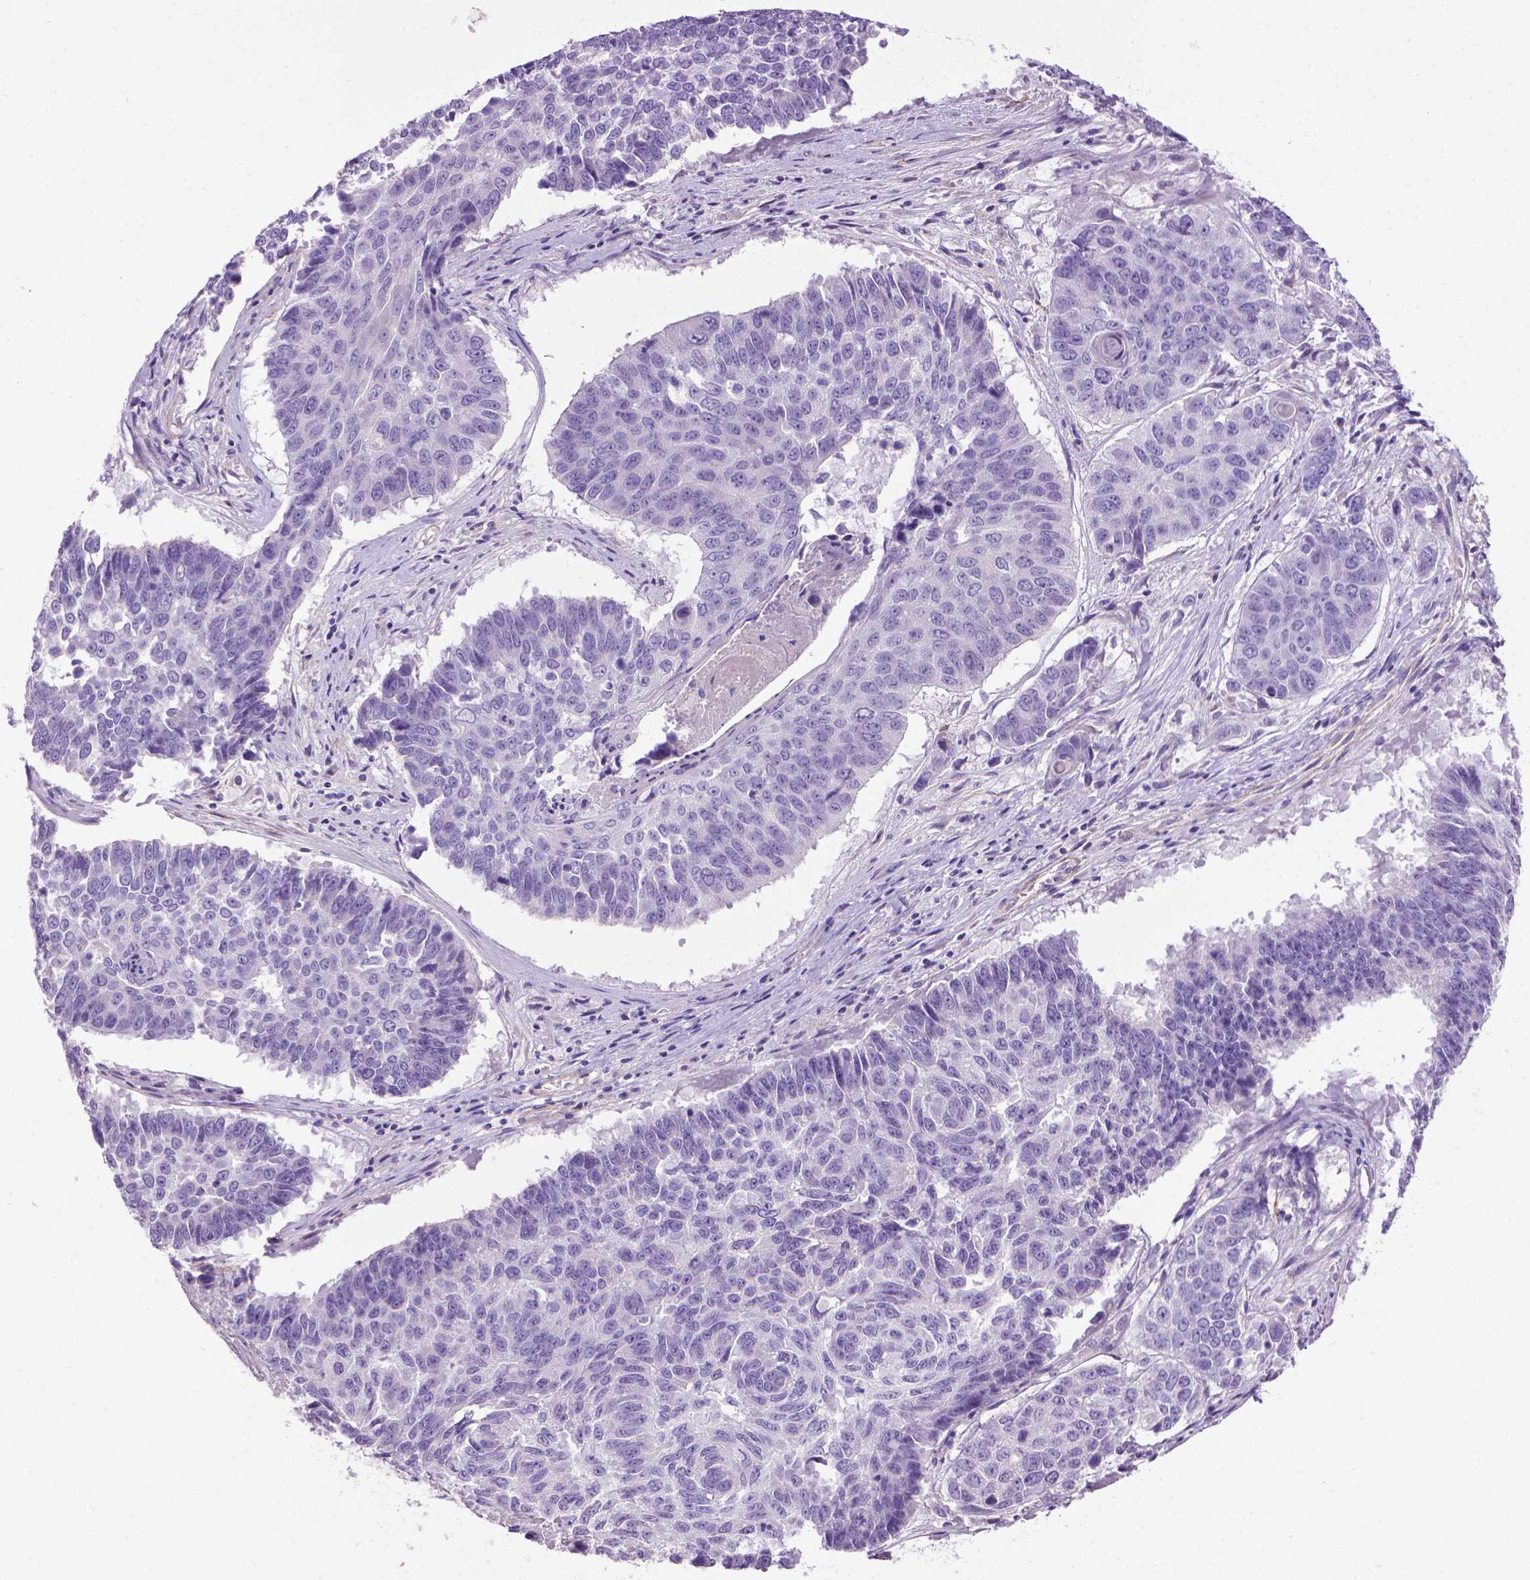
{"staining": {"intensity": "negative", "quantity": "none", "location": "none"}, "tissue": "lung cancer", "cell_type": "Tumor cells", "image_type": "cancer", "snomed": [{"axis": "morphology", "description": "Squamous cell carcinoma, NOS"}, {"axis": "topography", "description": "Lung"}], "caption": "DAB (3,3'-diaminobenzidine) immunohistochemical staining of lung cancer reveals no significant positivity in tumor cells.", "gene": "AQP10", "patient": {"sex": "male", "age": 73}}